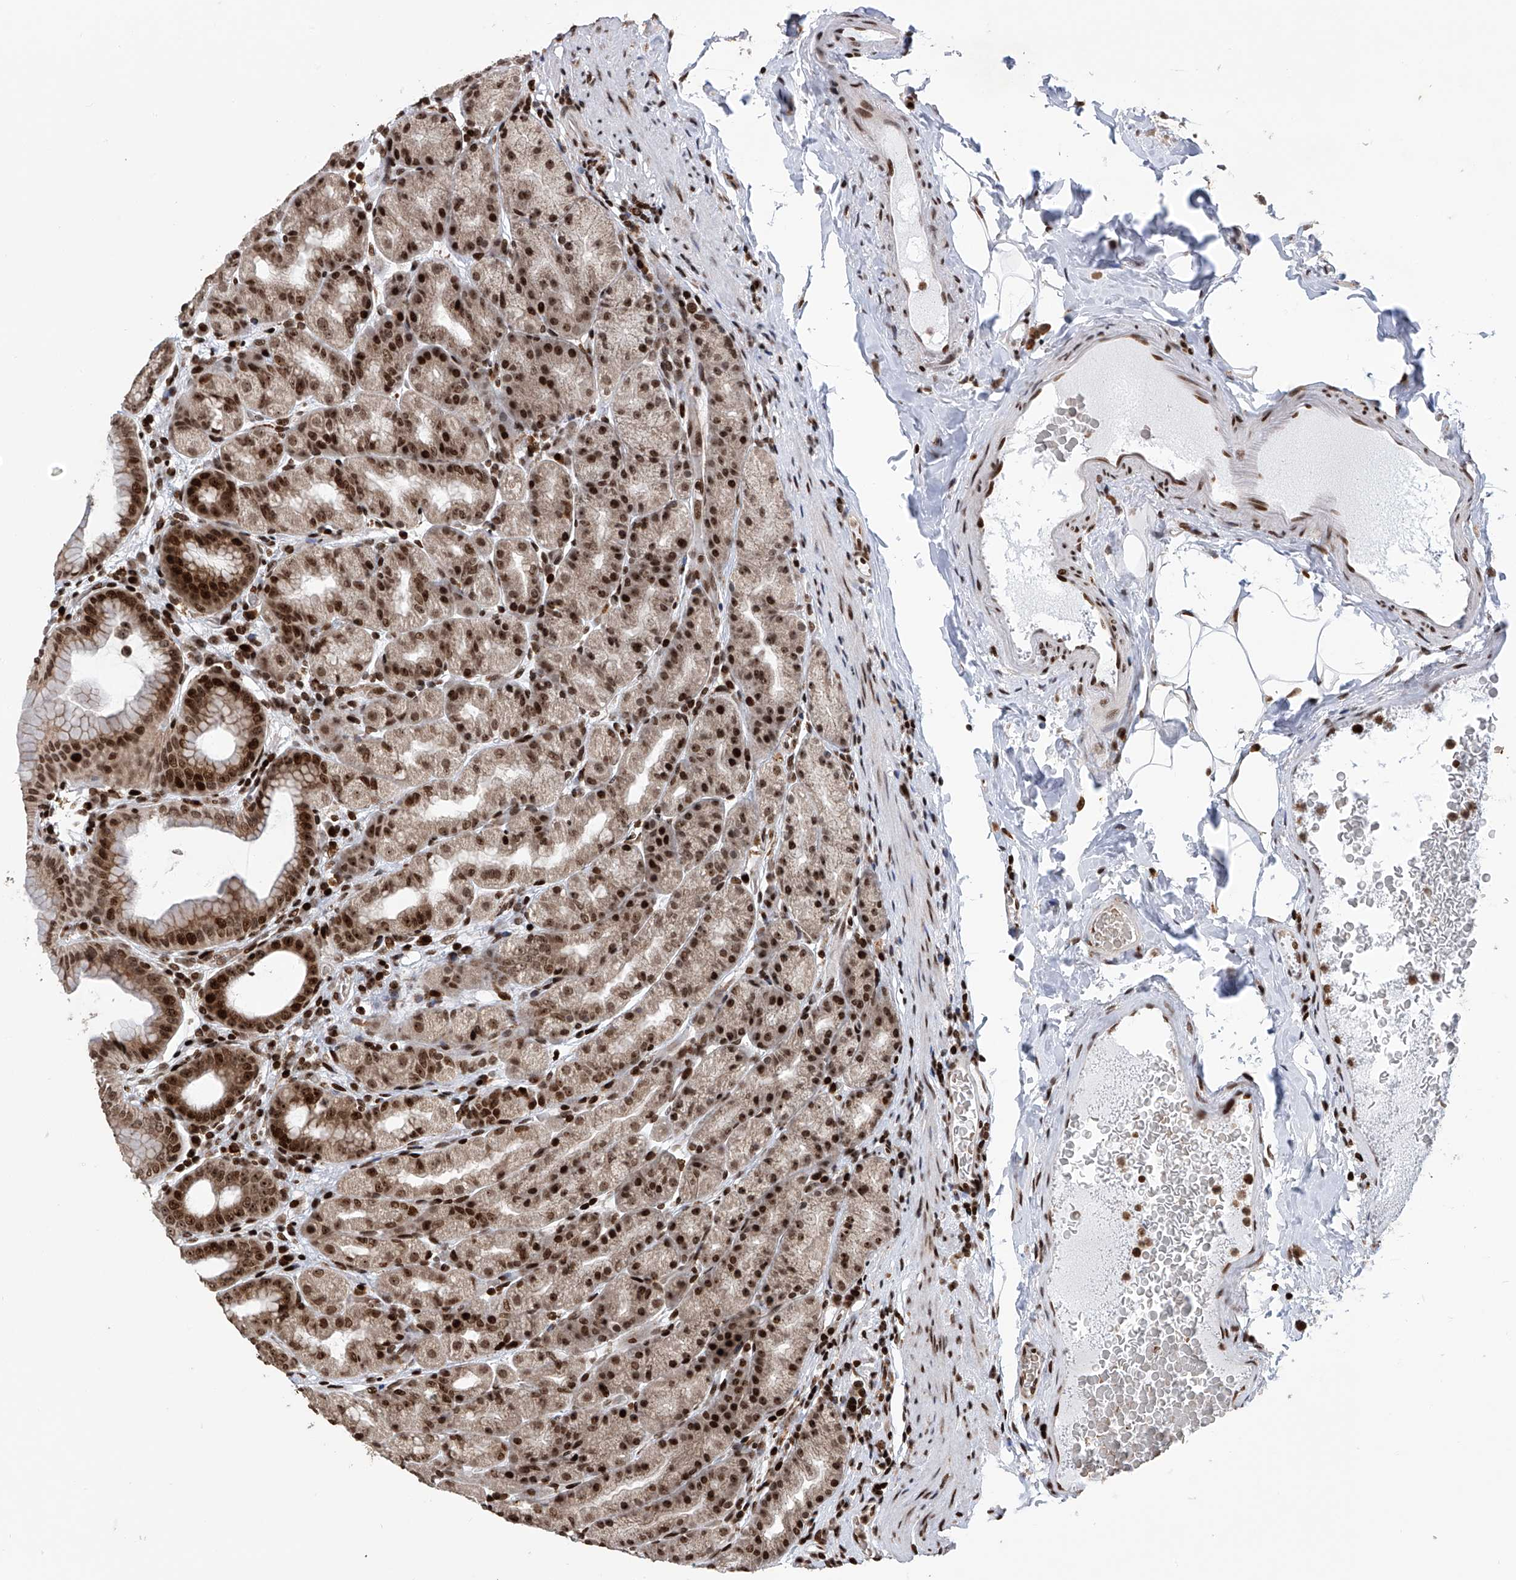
{"staining": {"intensity": "strong", "quantity": ">75%", "location": "cytoplasmic/membranous,nuclear"}, "tissue": "stomach", "cell_type": "Glandular cells", "image_type": "normal", "snomed": [{"axis": "morphology", "description": "Normal tissue, NOS"}, {"axis": "topography", "description": "Stomach, upper"}], "caption": "Immunohistochemical staining of normal stomach reveals high levels of strong cytoplasmic/membranous,nuclear positivity in approximately >75% of glandular cells.", "gene": "PAK1IP1", "patient": {"sex": "male", "age": 68}}